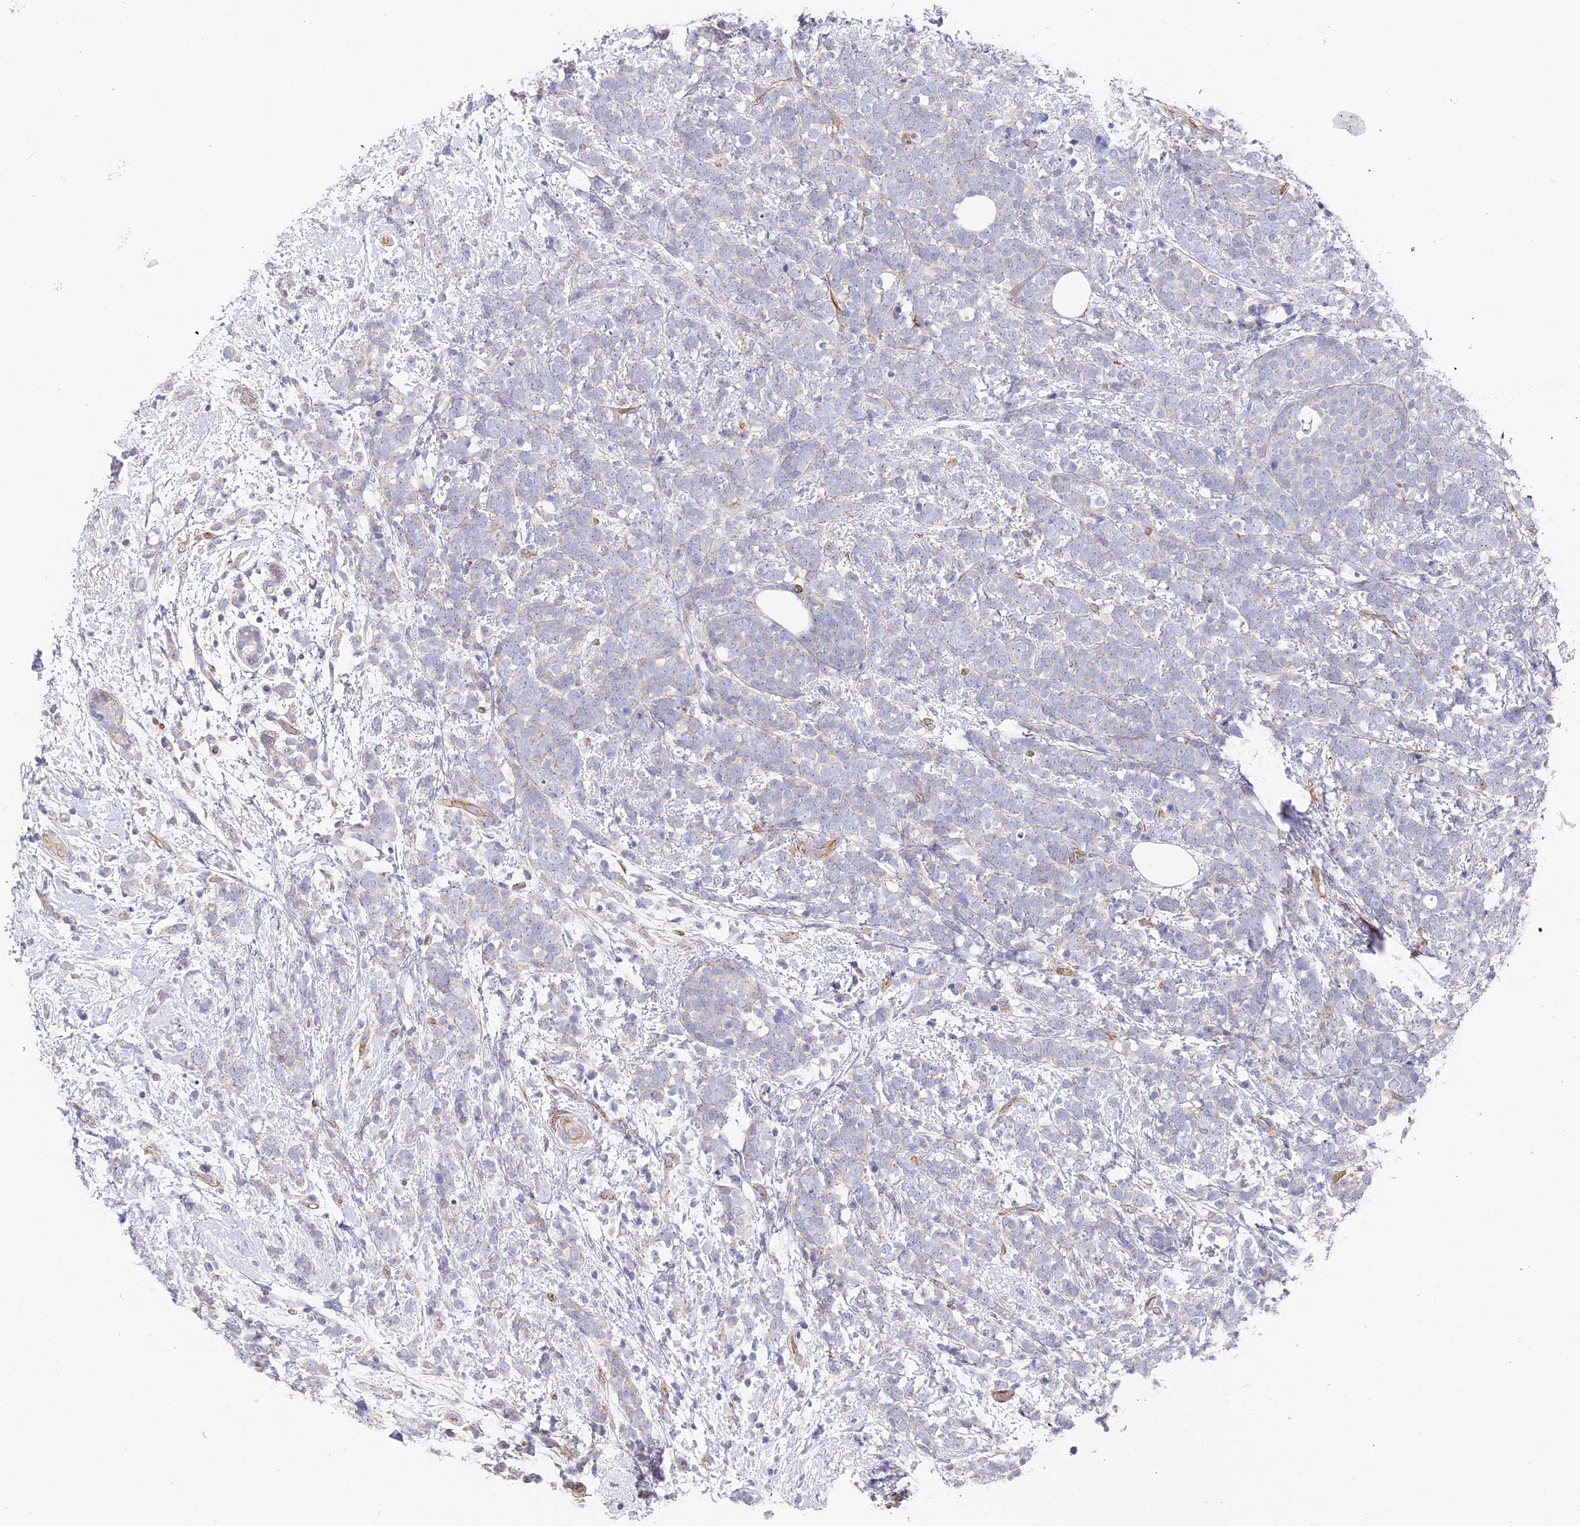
{"staining": {"intensity": "negative", "quantity": "none", "location": "none"}, "tissue": "breast cancer", "cell_type": "Tumor cells", "image_type": "cancer", "snomed": [{"axis": "morphology", "description": "Lobular carcinoma"}, {"axis": "topography", "description": "Breast"}], "caption": "Tumor cells are negative for brown protein staining in breast cancer.", "gene": "CCDC30", "patient": {"sex": "female", "age": 58}}